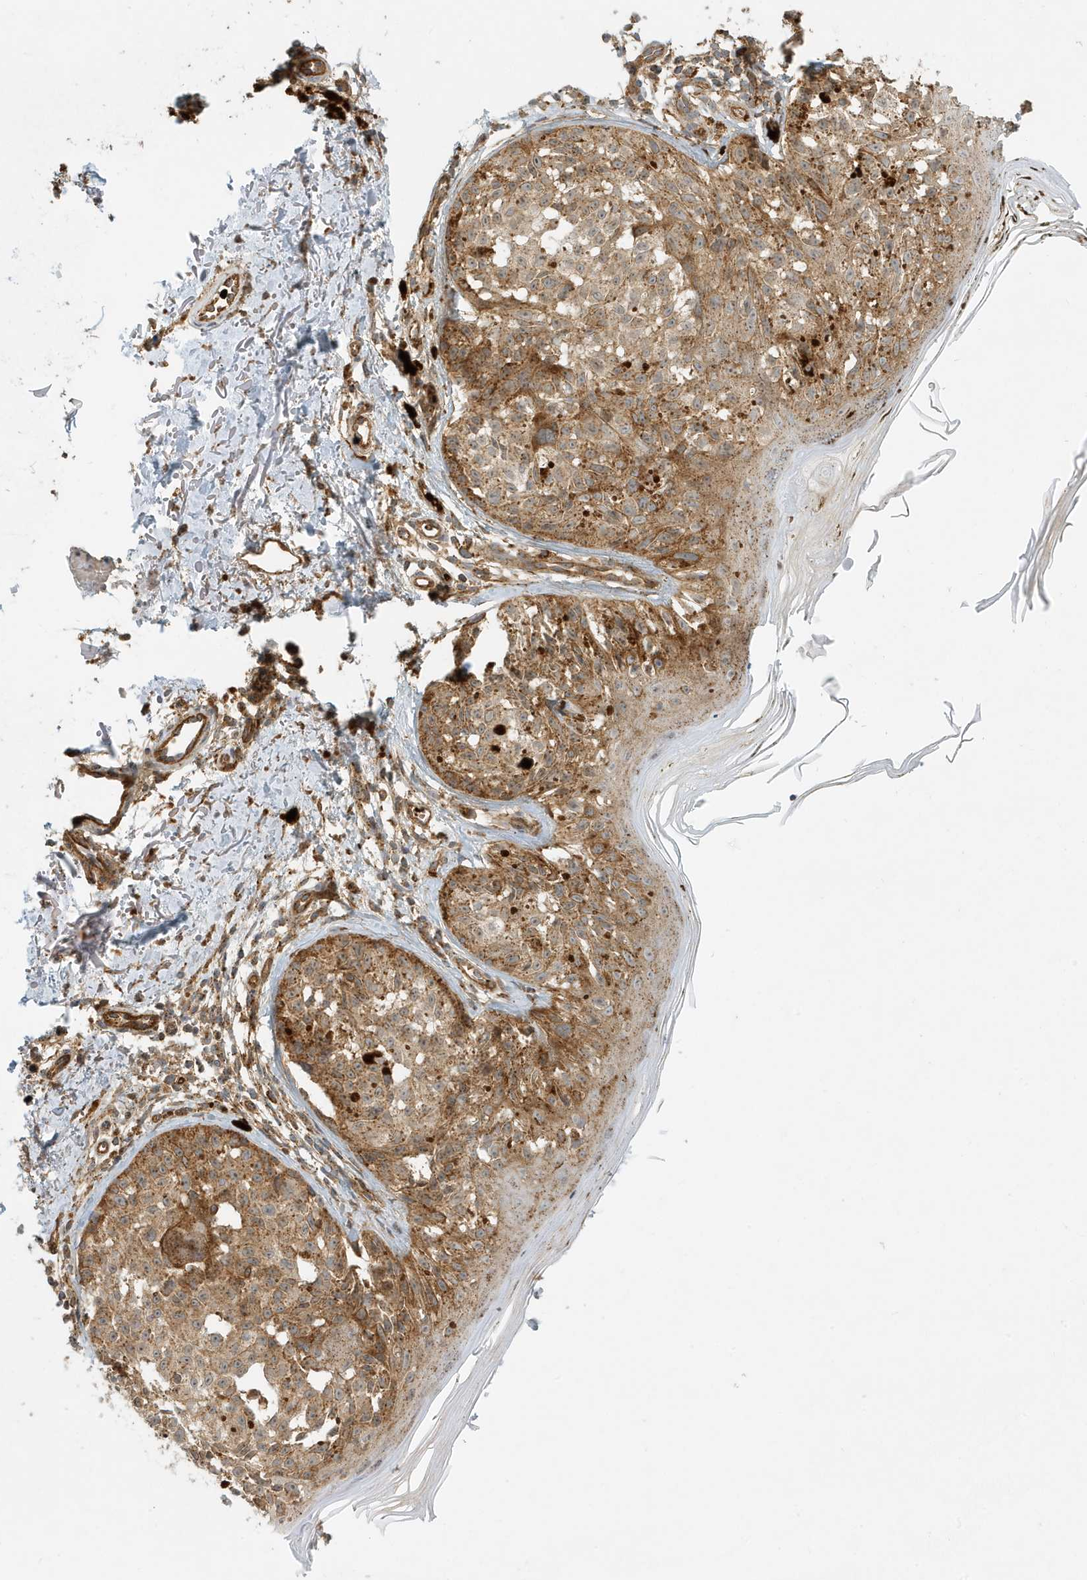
{"staining": {"intensity": "moderate", "quantity": ">75%", "location": "cytoplasmic/membranous"}, "tissue": "melanoma", "cell_type": "Tumor cells", "image_type": "cancer", "snomed": [{"axis": "morphology", "description": "Malignant melanoma, NOS"}, {"axis": "topography", "description": "Skin"}], "caption": "Immunohistochemistry (DAB (3,3'-diaminobenzidine)) staining of melanoma displays moderate cytoplasmic/membranous protein positivity in approximately >75% of tumor cells.", "gene": "FYCO1", "patient": {"sex": "female", "age": 50}}